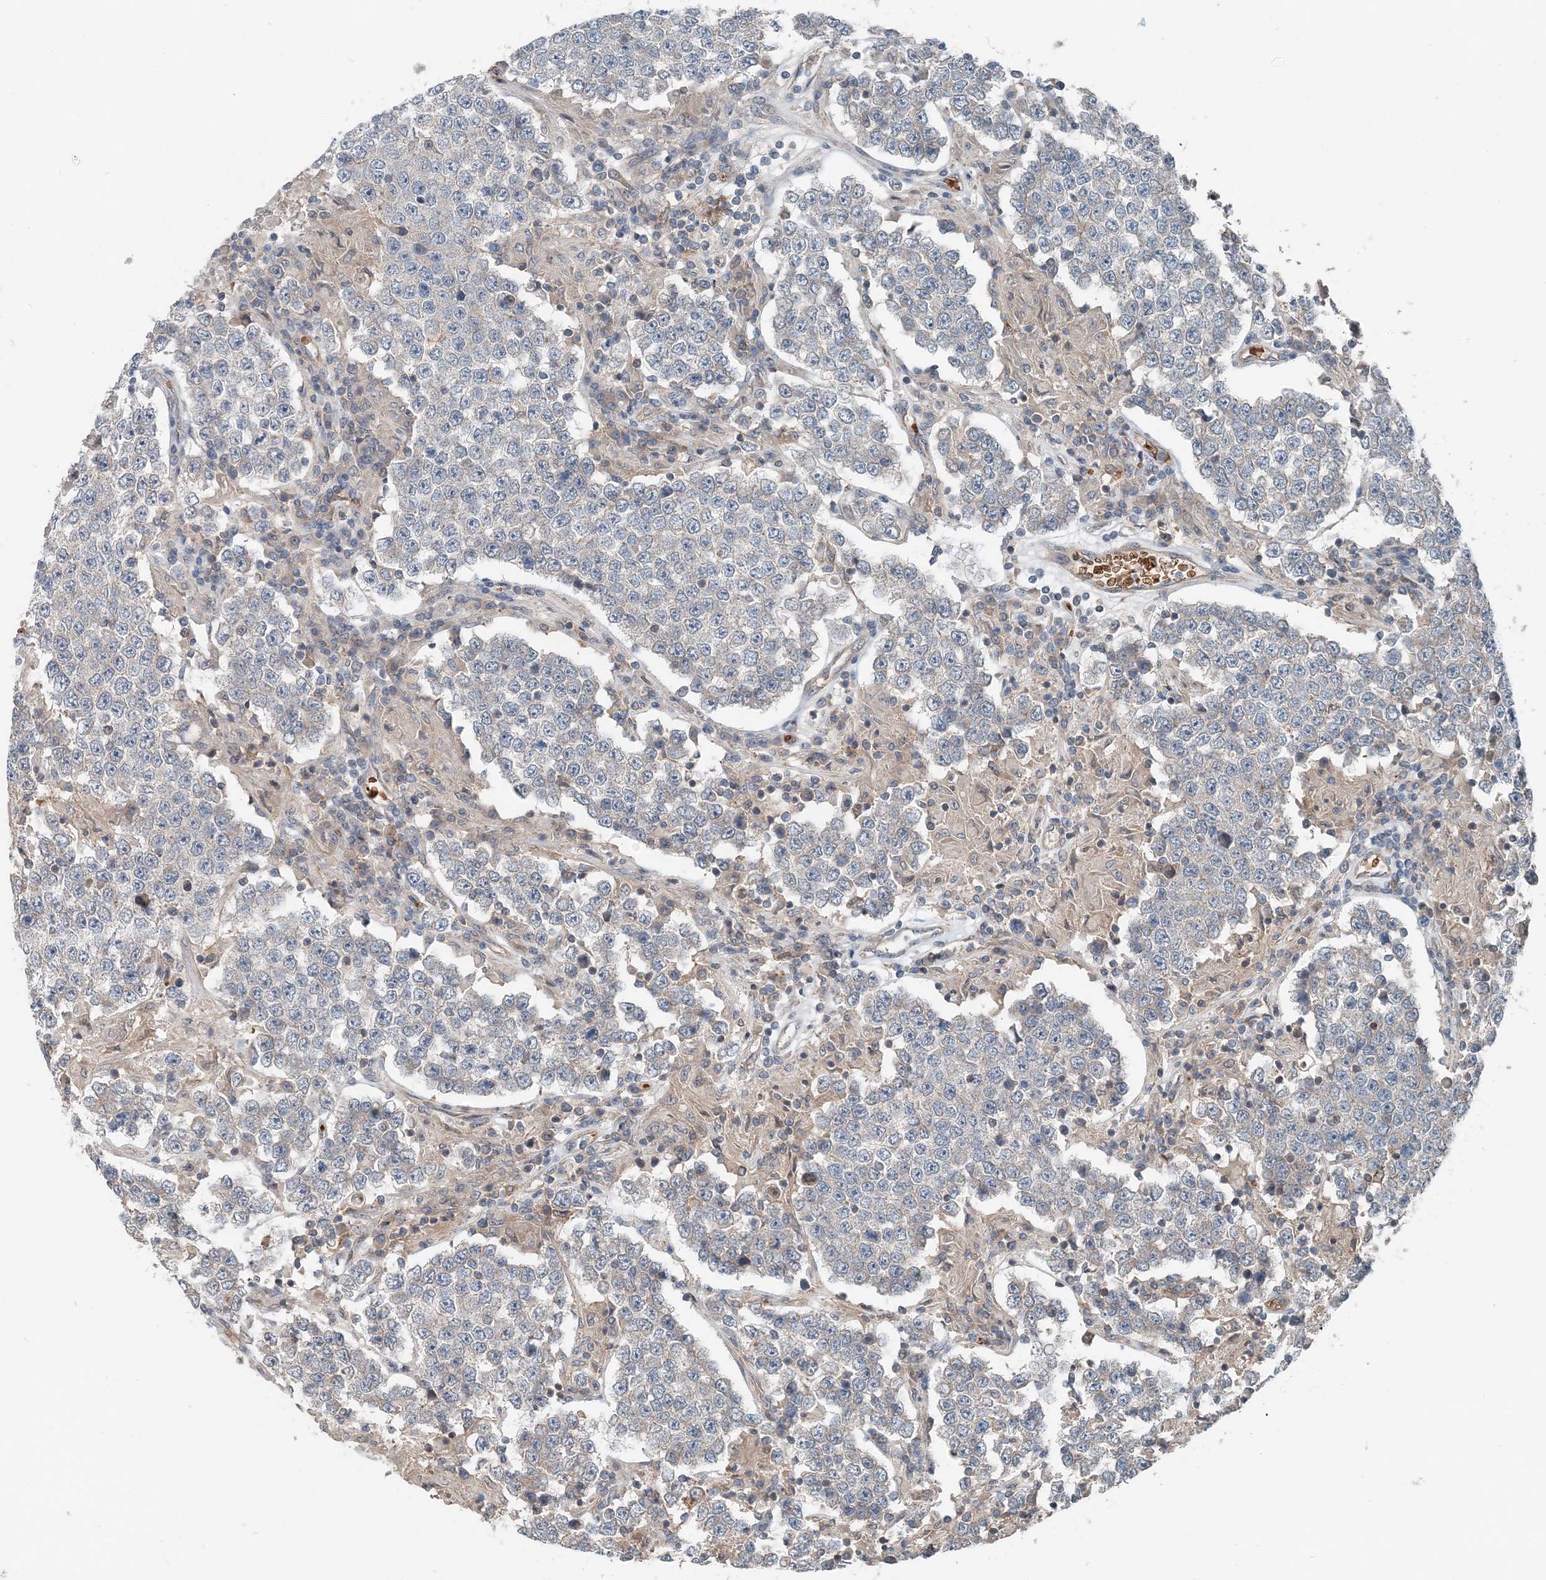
{"staining": {"intensity": "negative", "quantity": "none", "location": "none"}, "tissue": "testis cancer", "cell_type": "Tumor cells", "image_type": "cancer", "snomed": [{"axis": "morphology", "description": "Normal tissue, NOS"}, {"axis": "morphology", "description": "Urothelial carcinoma, High grade"}, {"axis": "morphology", "description": "Seminoma, NOS"}, {"axis": "morphology", "description": "Carcinoma, Embryonal, NOS"}, {"axis": "topography", "description": "Urinary bladder"}, {"axis": "topography", "description": "Testis"}], "caption": "The histopathology image displays no staining of tumor cells in high-grade urothelial carcinoma (testis).", "gene": "SMPD3", "patient": {"sex": "male", "age": 41}}